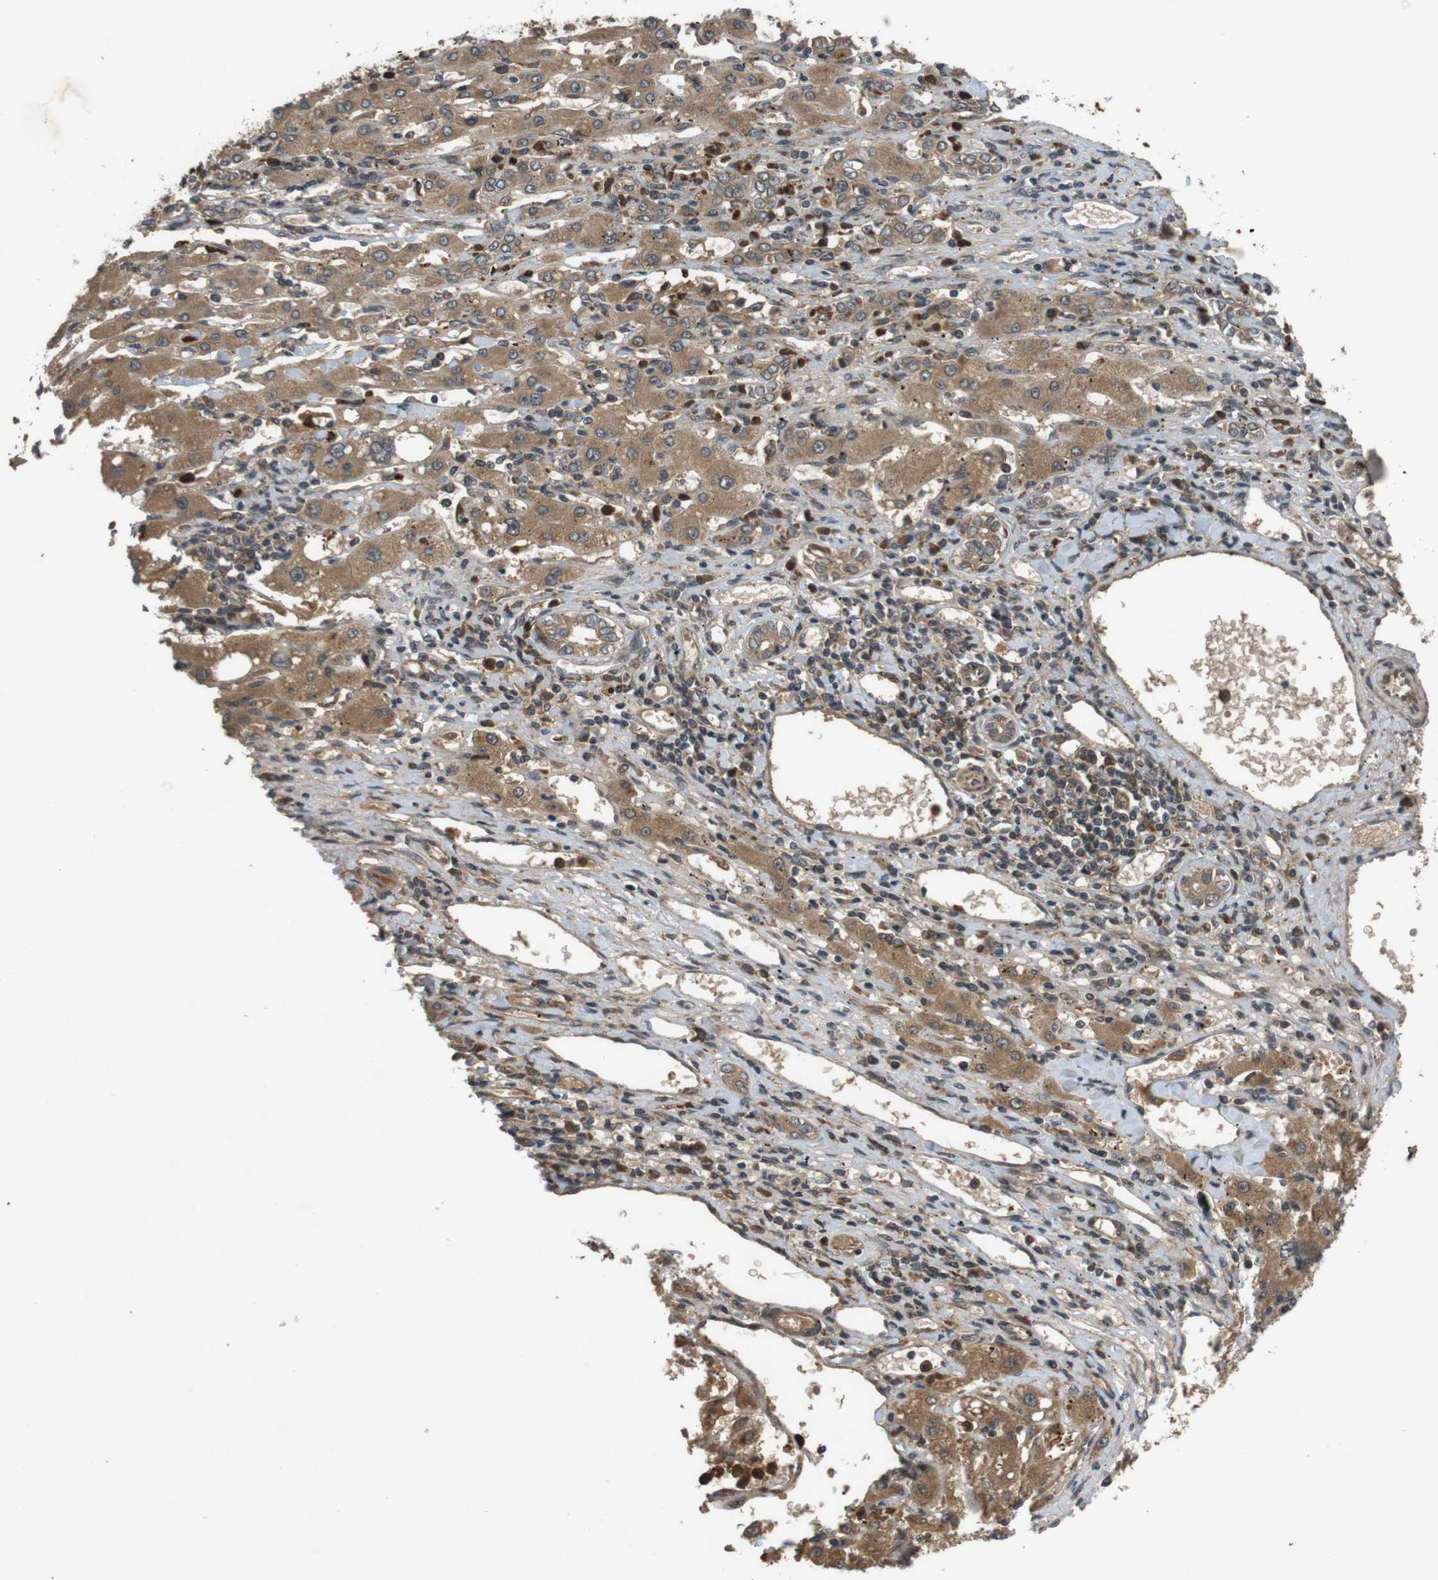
{"staining": {"intensity": "moderate", "quantity": ">75%", "location": "cytoplasmic/membranous"}, "tissue": "liver cancer", "cell_type": "Tumor cells", "image_type": "cancer", "snomed": [{"axis": "morphology", "description": "Carcinoma, Hepatocellular, NOS"}, {"axis": "topography", "description": "Liver"}], "caption": "IHC histopathology image of neoplastic tissue: human liver cancer (hepatocellular carcinoma) stained using immunohistochemistry (IHC) shows medium levels of moderate protein expression localized specifically in the cytoplasmic/membranous of tumor cells, appearing as a cytoplasmic/membranous brown color.", "gene": "NFKBIE", "patient": {"sex": "male", "age": 72}}